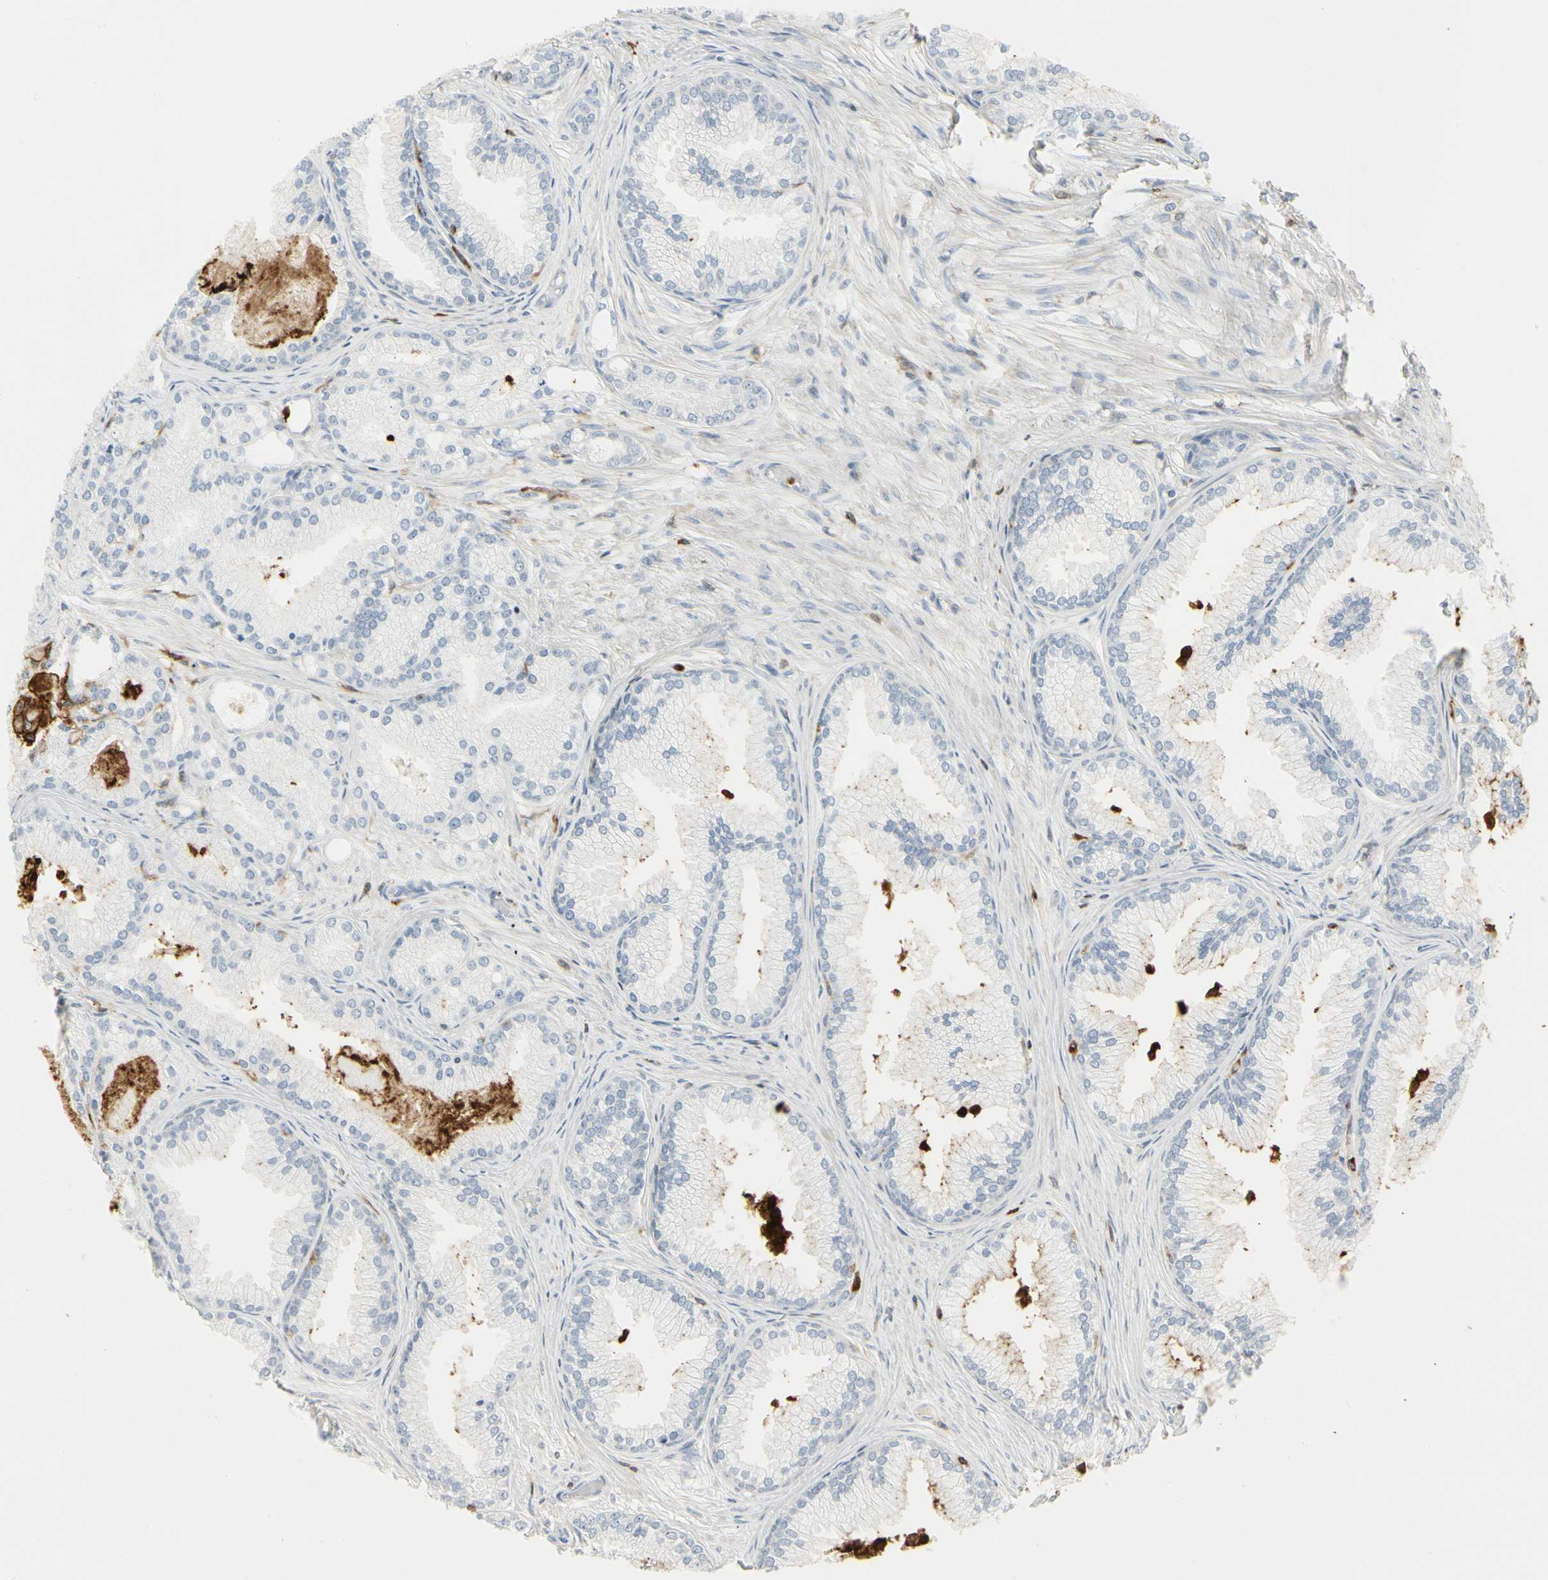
{"staining": {"intensity": "negative", "quantity": "none", "location": "none"}, "tissue": "prostate cancer", "cell_type": "Tumor cells", "image_type": "cancer", "snomed": [{"axis": "morphology", "description": "Adenocarcinoma, Low grade"}, {"axis": "topography", "description": "Prostate"}], "caption": "Photomicrograph shows no protein positivity in tumor cells of prostate cancer tissue.", "gene": "ITGB2", "patient": {"sex": "male", "age": 72}}